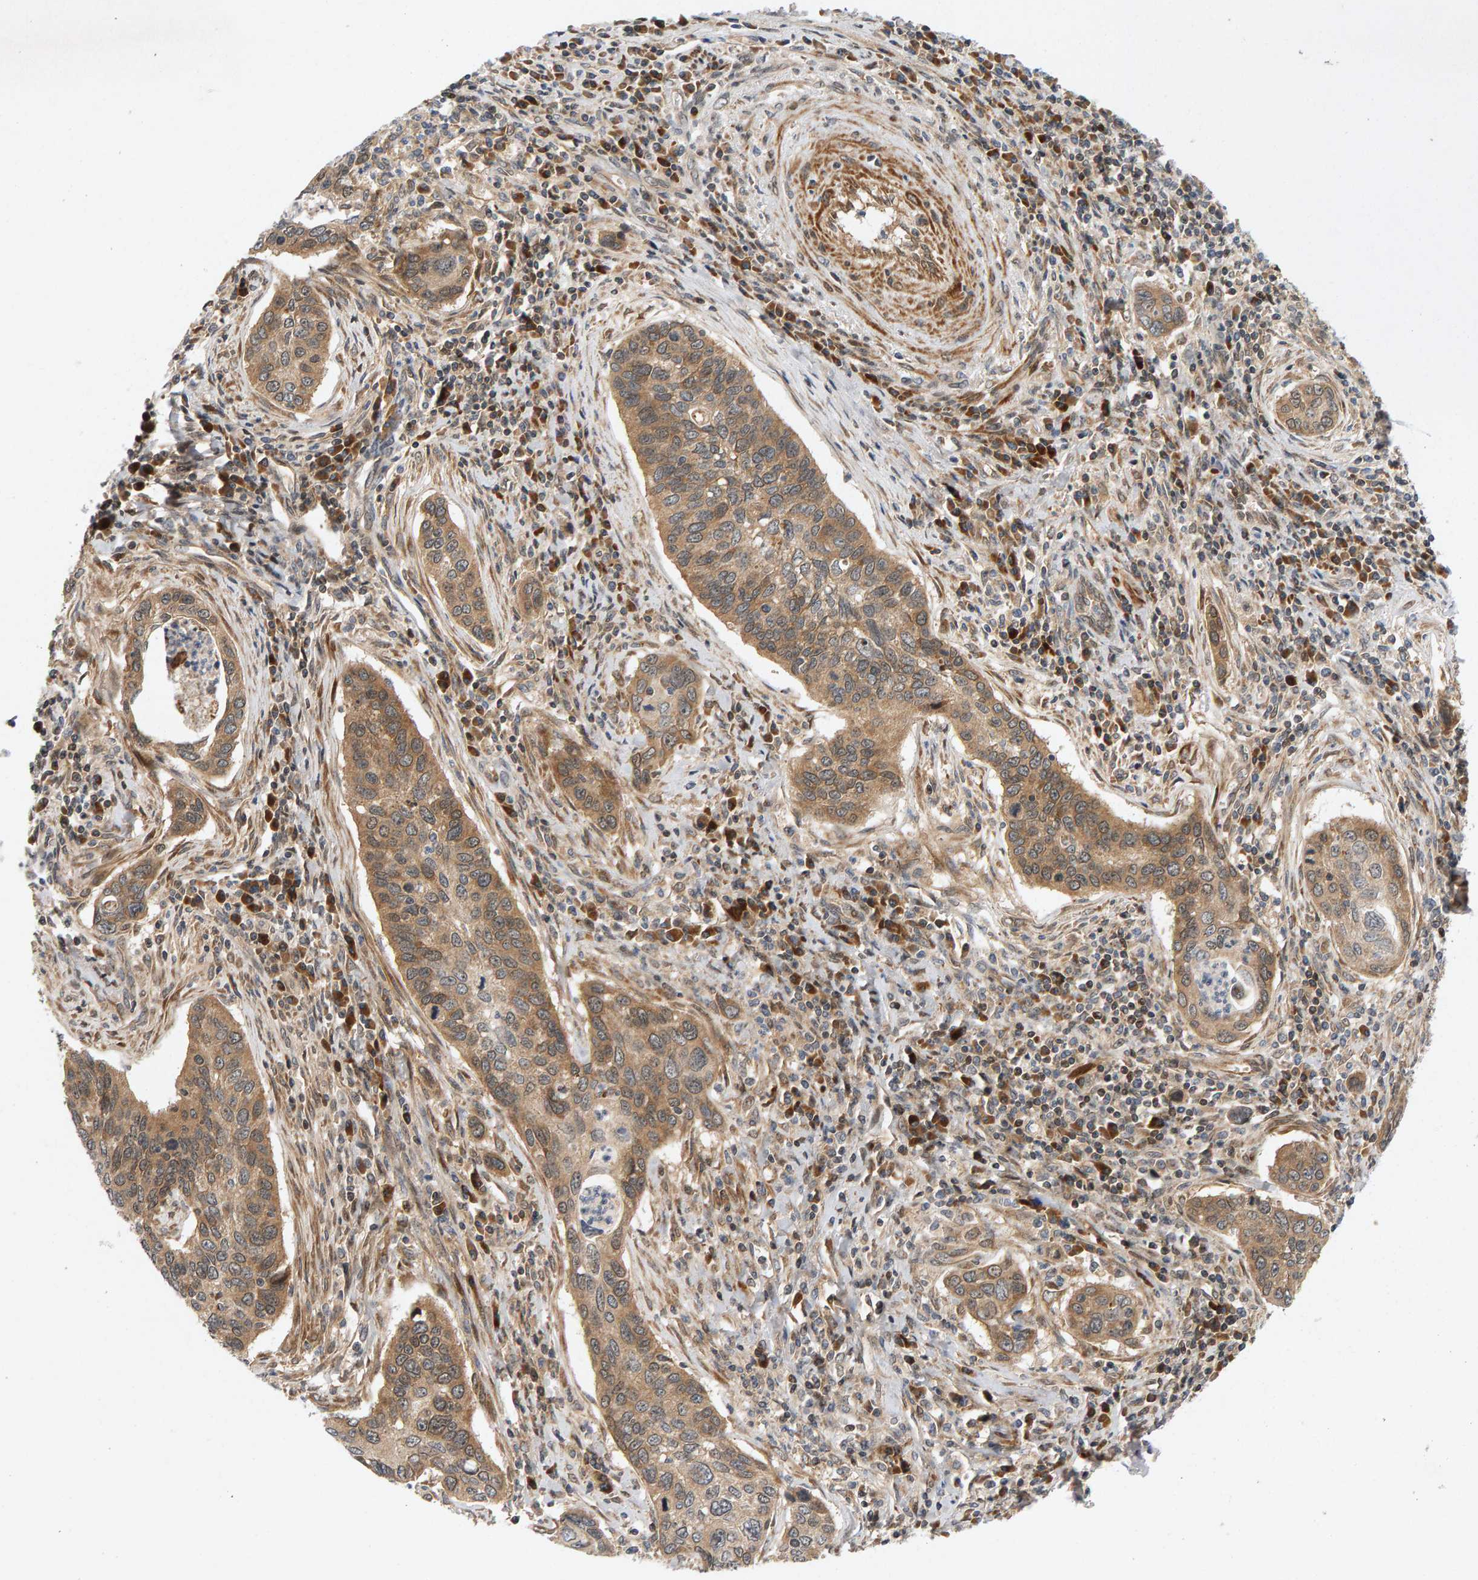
{"staining": {"intensity": "moderate", "quantity": ">75%", "location": "cytoplasmic/membranous"}, "tissue": "cervical cancer", "cell_type": "Tumor cells", "image_type": "cancer", "snomed": [{"axis": "morphology", "description": "Squamous cell carcinoma, NOS"}, {"axis": "topography", "description": "Cervix"}], "caption": "Squamous cell carcinoma (cervical) stained with a brown dye exhibits moderate cytoplasmic/membranous positive positivity in about >75% of tumor cells.", "gene": "BAHCC1", "patient": {"sex": "female", "age": 53}}